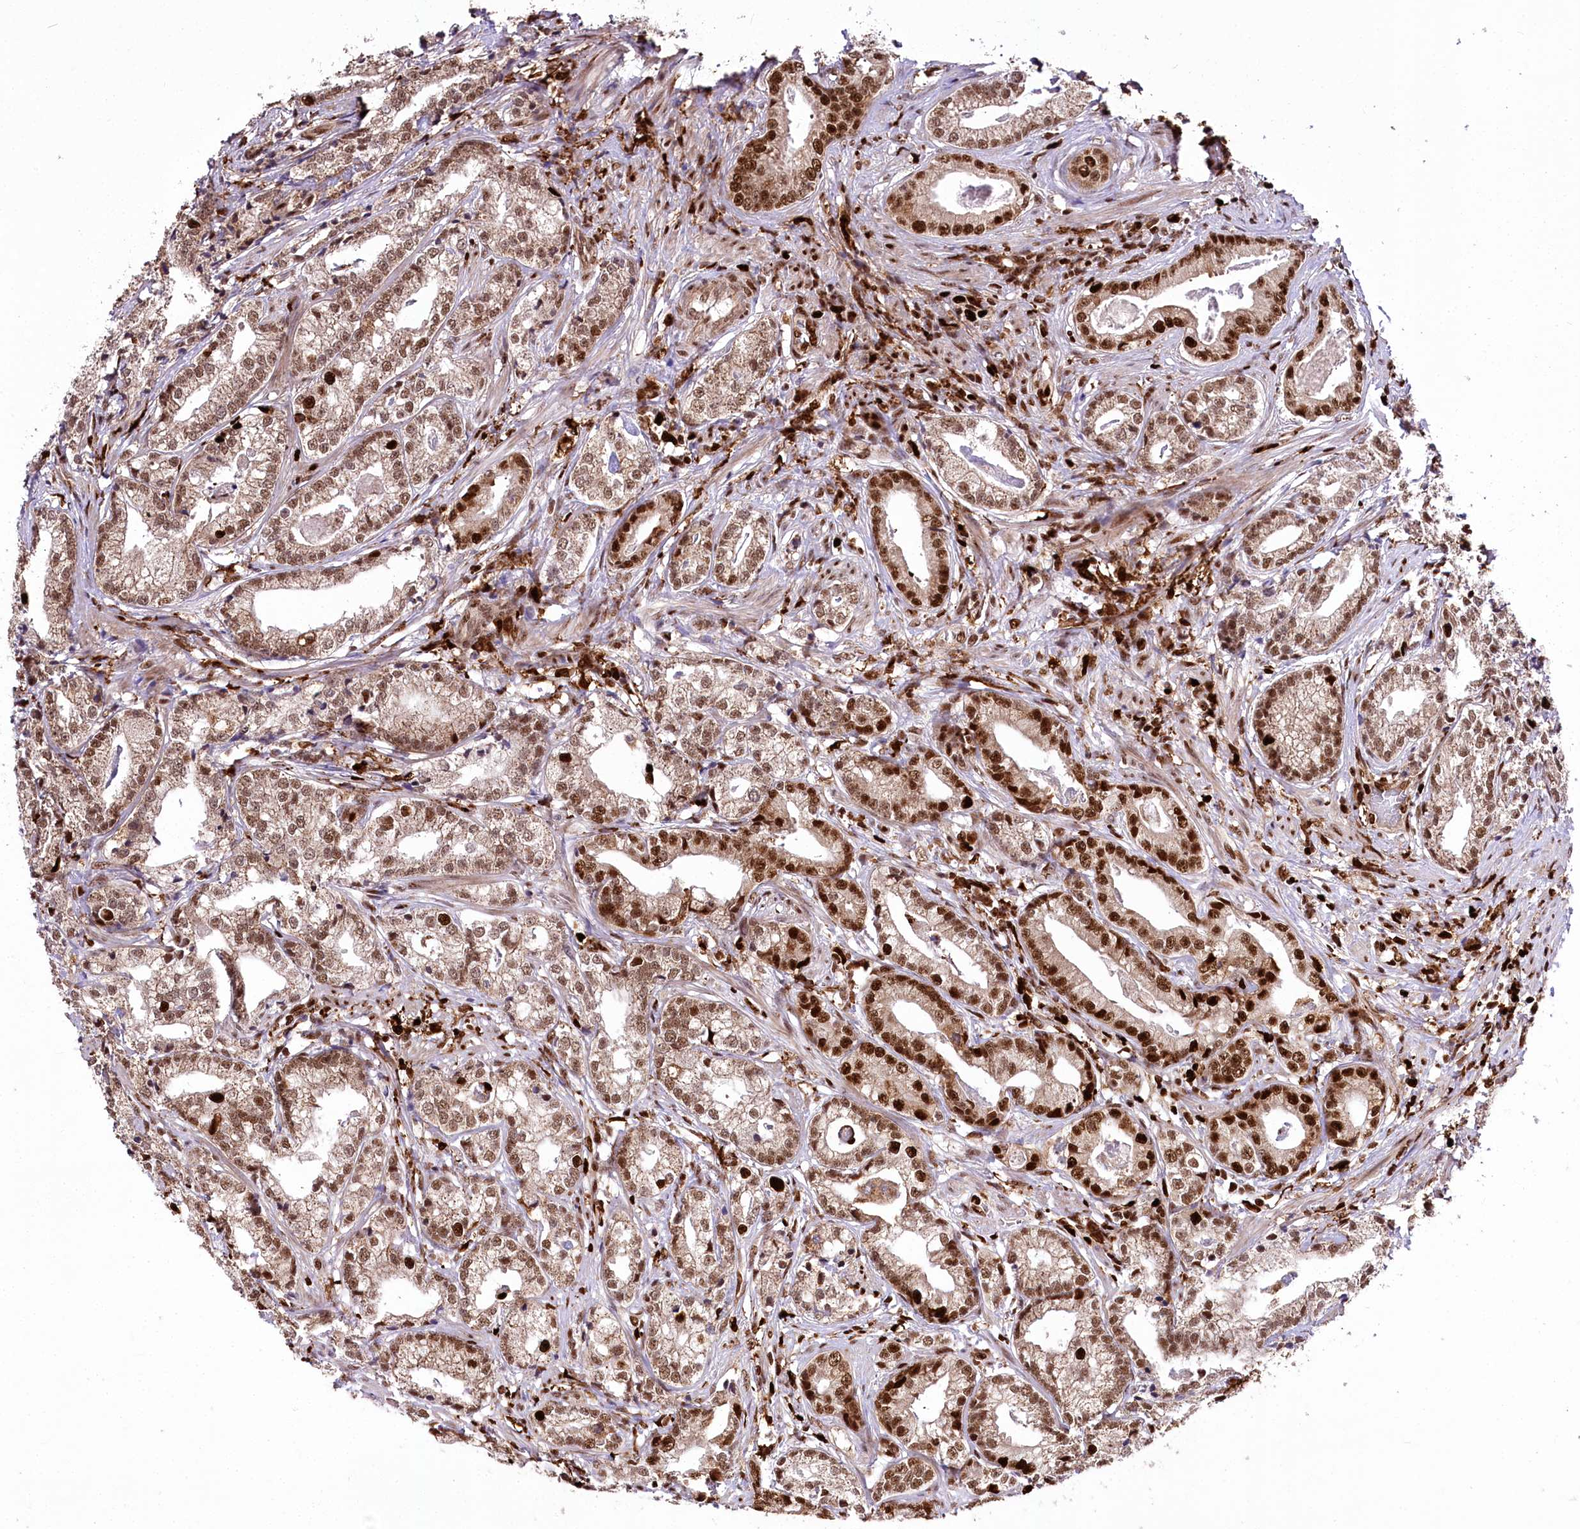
{"staining": {"intensity": "moderate", "quantity": ">75%", "location": "cytoplasmic/membranous,nuclear"}, "tissue": "prostate cancer", "cell_type": "Tumor cells", "image_type": "cancer", "snomed": [{"axis": "morphology", "description": "Adenocarcinoma, High grade"}, {"axis": "topography", "description": "Prostate"}], "caption": "DAB immunohistochemical staining of human high-grade adenocarcinoma (prostate) shows moderate cytoplasmic/membranous and nuclear protein expression in approximately >75% of tumor cells. (DAB = brown stain, brightfield microscopy at high magnification).", "gene": "FIGN", "patient": {"sex": "male", "age": 69}}